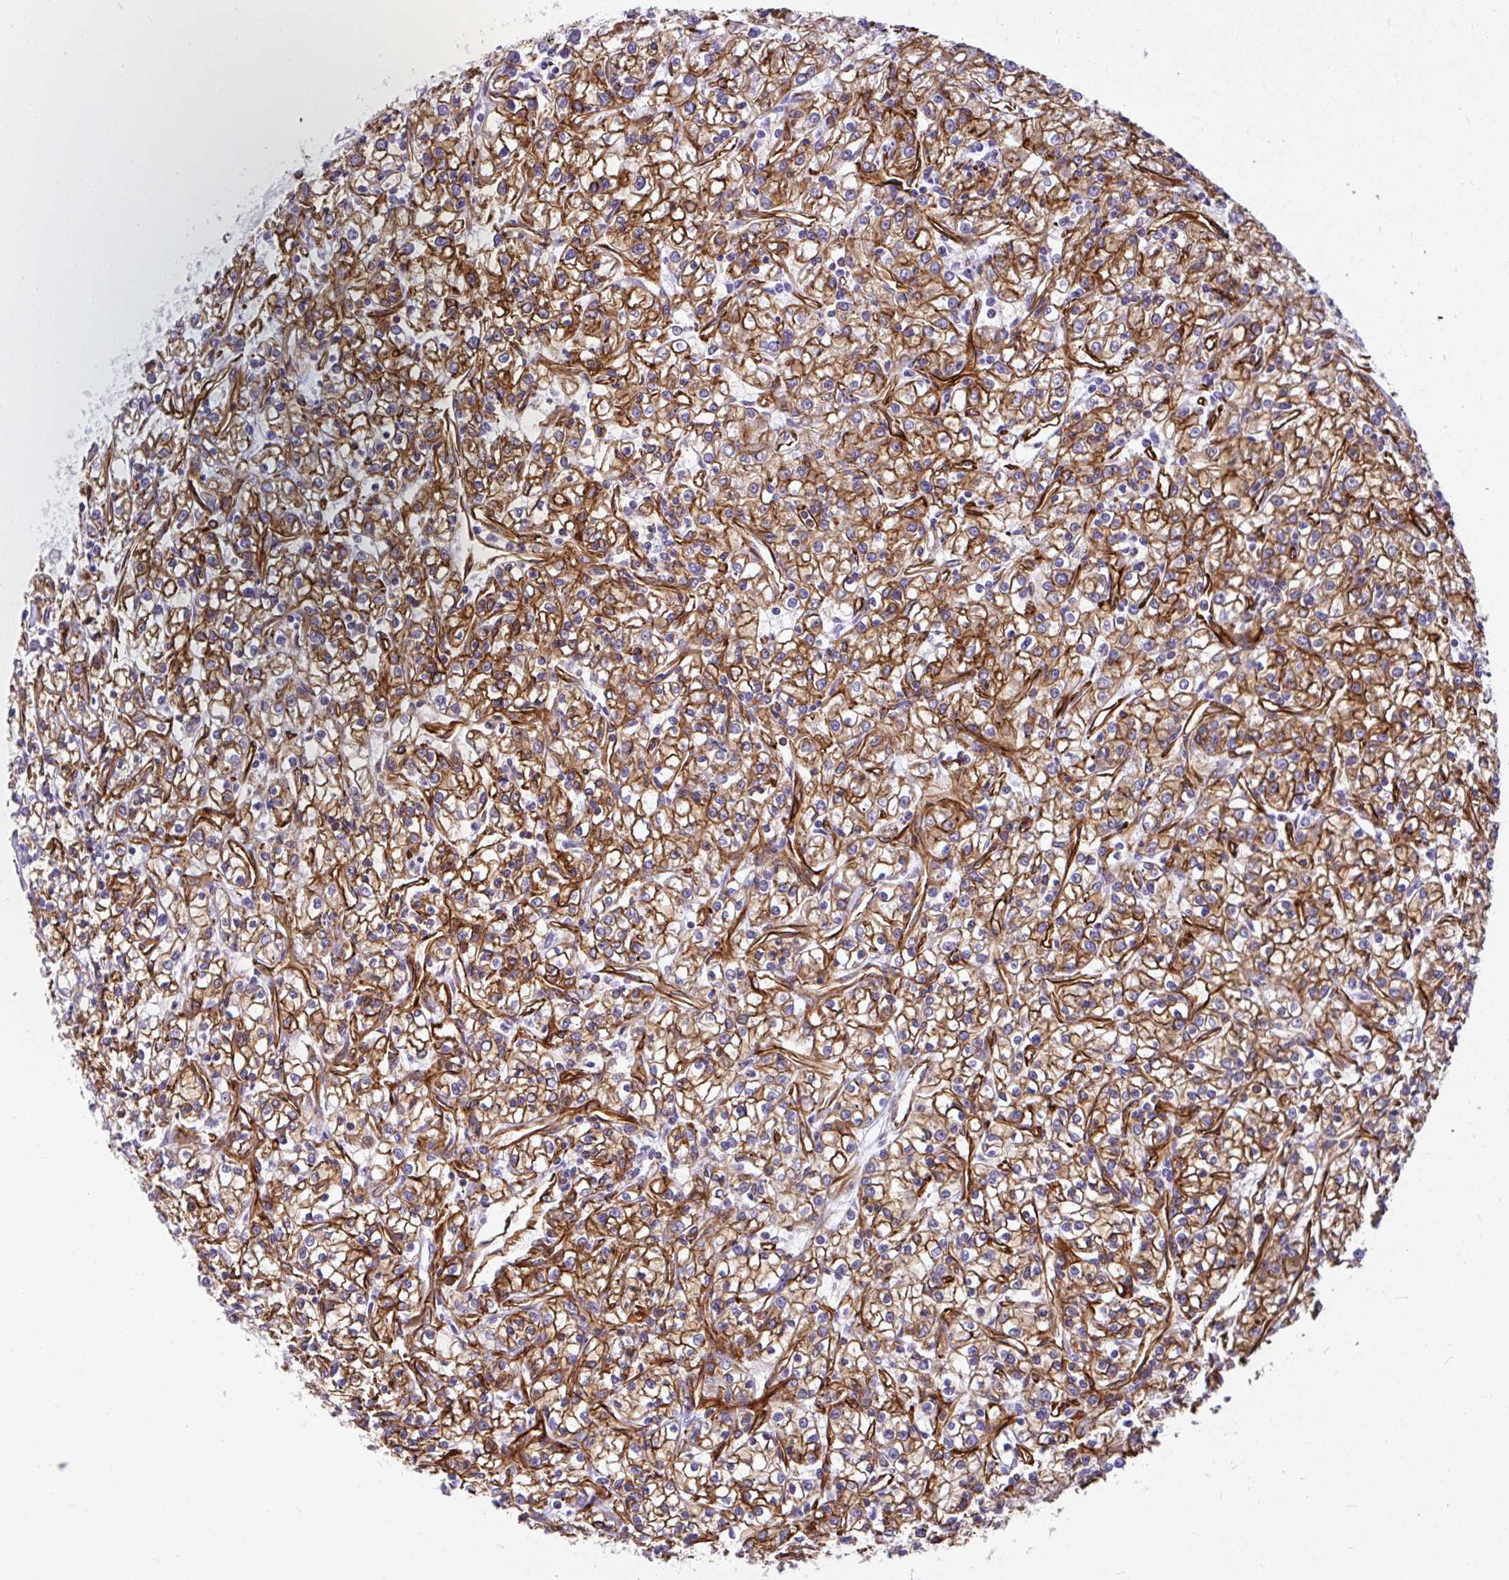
{"staining": {"intensity": "moderate", "quantity": ">75%", "location": "cytoplasmic/membranous"}, "tissue": "renal cancer", "cell_type": "Tumor cells", "image_type": "cancer", "snomed": [{"axis": "morphology", "description": "Adenocarcinoma, NOS"}, {"axis": "topography", "description": "Kidney"}], "caption": "High-power microscopy captured an immunohistochemistry micrograph of adenocarcinoma (renal), revealing moderate cytoplasmic/membranous positivity in approximately >75% of tumor cells. Using DAB (3,3'-diaminobenzidine) (brown) and hematoxylin (blue) stains, captured at high magnification using brightfield microscopy.", "gene": "MAP1LC3B", "patient": {"sex": "female", "age": 59}}